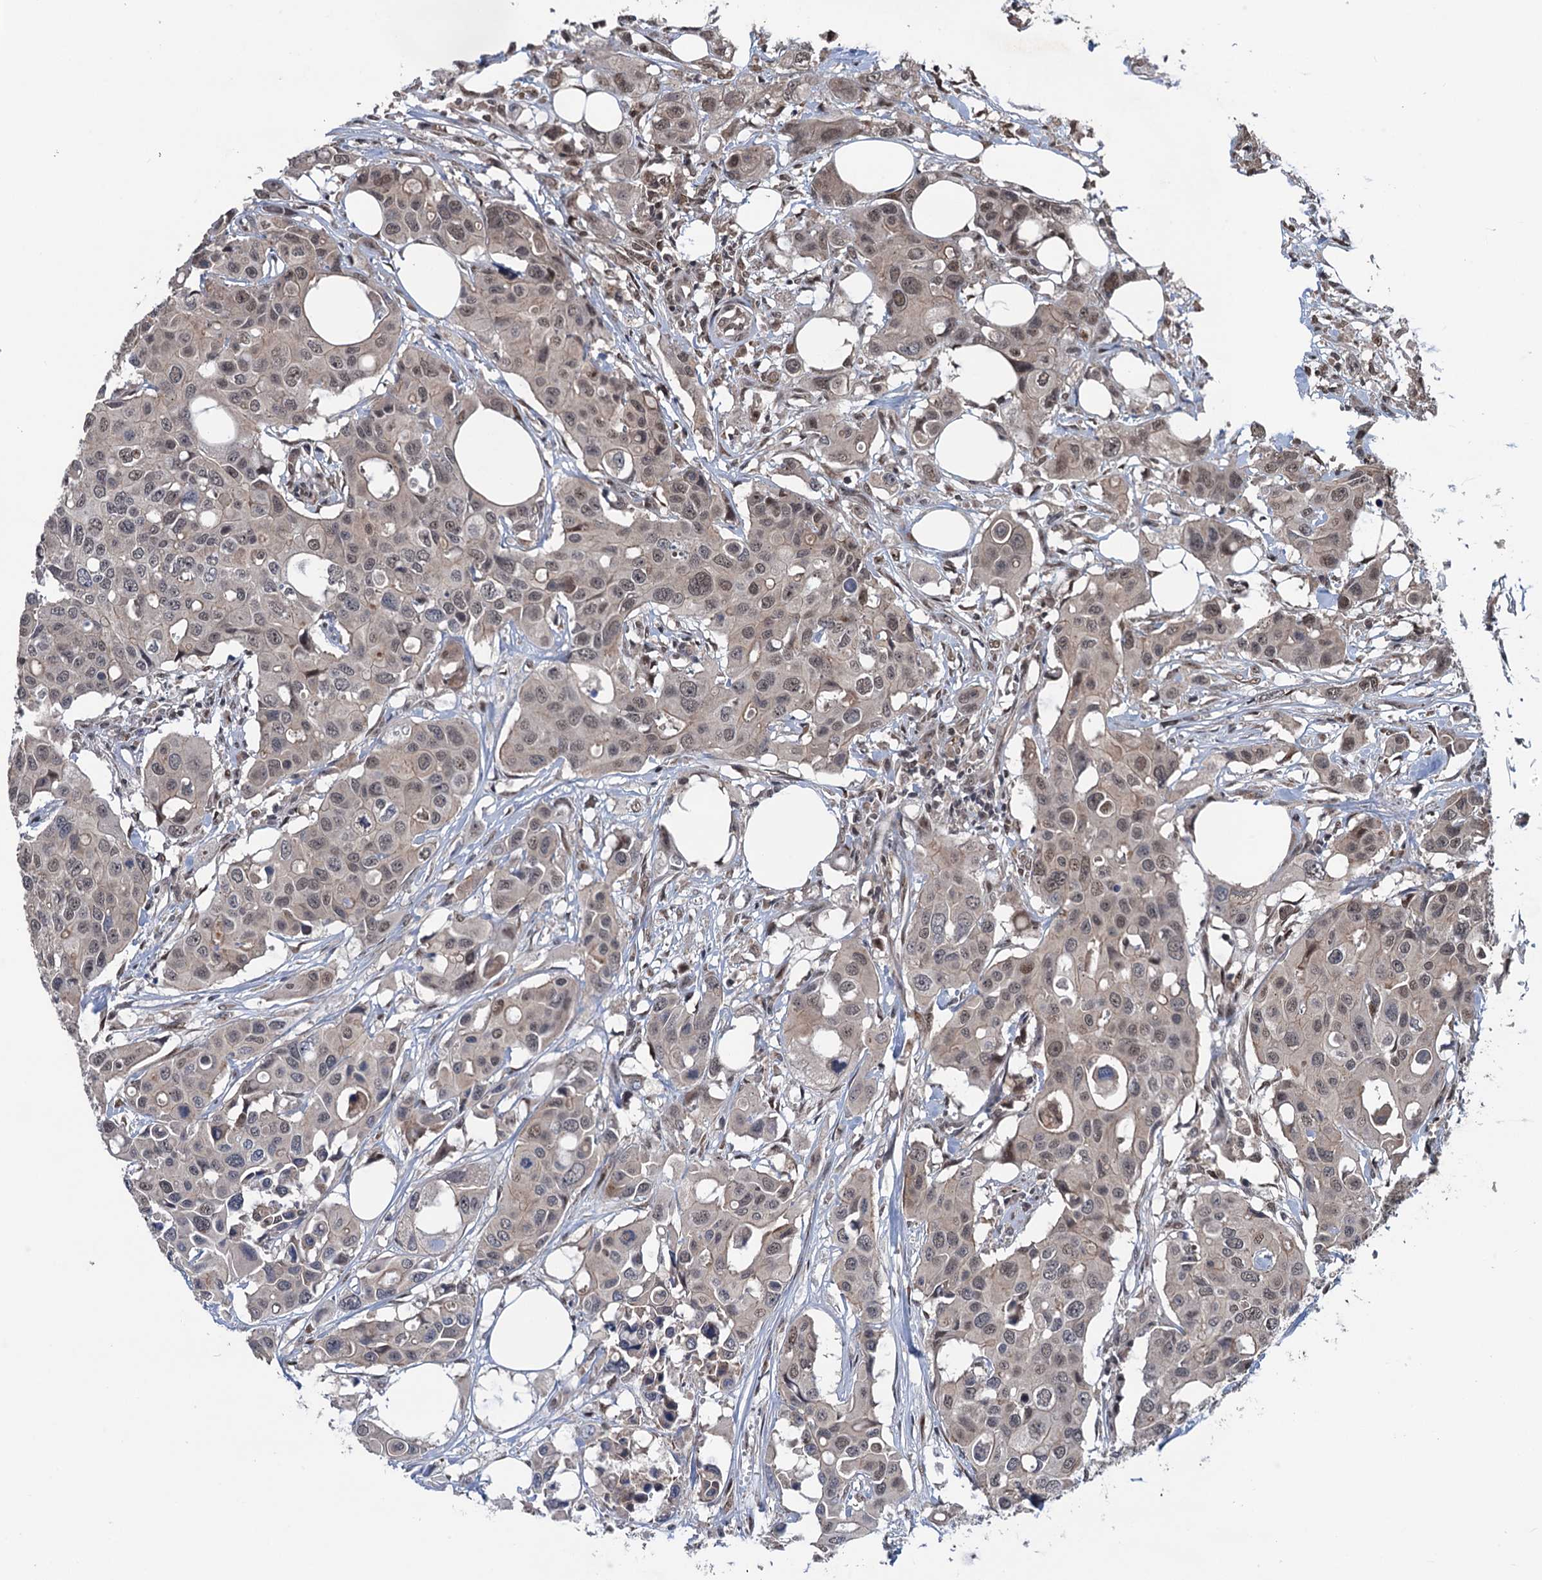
{"staining": {"intensity": "weak", "quantity": "25%-75%", "location": "nuclear"}, "tissue": "colorectal cancer", "cell_type": "Tumor cells", "image_type": "cancer", "snomed": [{"axis": "morphology", "description": "Adenocarcinoma, NOS"}, {"axis": "topography", "description": "Colon"}], "caption": "Colorectal adenocarcinoma tissue displays weak nuclear staining in about 25%-75% of tumor cells, visualized by immunohistochemistry. The protein of interest is stained brown, and the nuclei are stained in blue (DAB (3,3'-diaminobenzidine) IHC with brightfield microscopy, high magnification).", "gene": "RASSF4", "patient": {"sex": "male", "age": 77}}